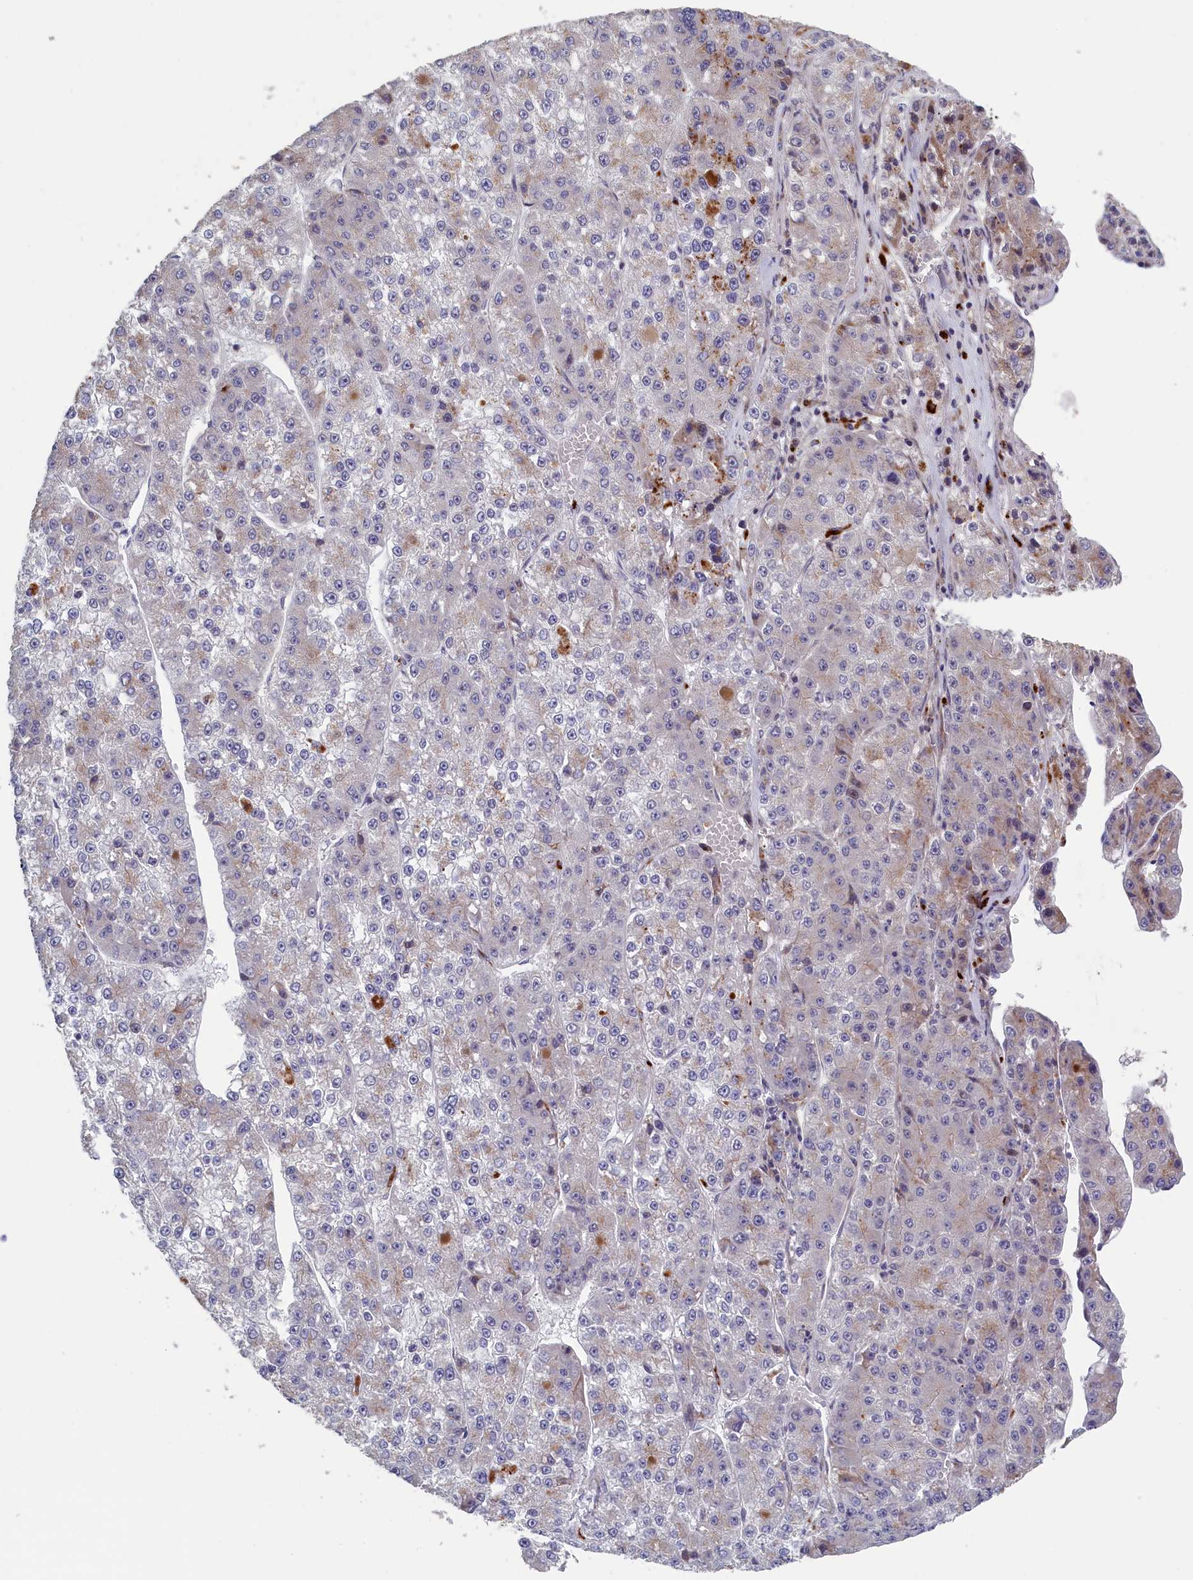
{"staining": {"intensity": "negative", "quantity": "none", "location": "none"}, "tissue": "liver cancer", "cell_type": "Tumor cells", "image_type": "cancer", "snomed": [{"axis": "morphology", "description": "Carcinoma, Hepatocellular, NOS"}, {"axis": "topography", "description": "Liver"}], "caption": "Histopathology image shows no protein staining in tumor cells of liver hepatocellular carcinoma tissue.", "gene": "LSG1", "patient": {"sex": "female", "age": 73}}